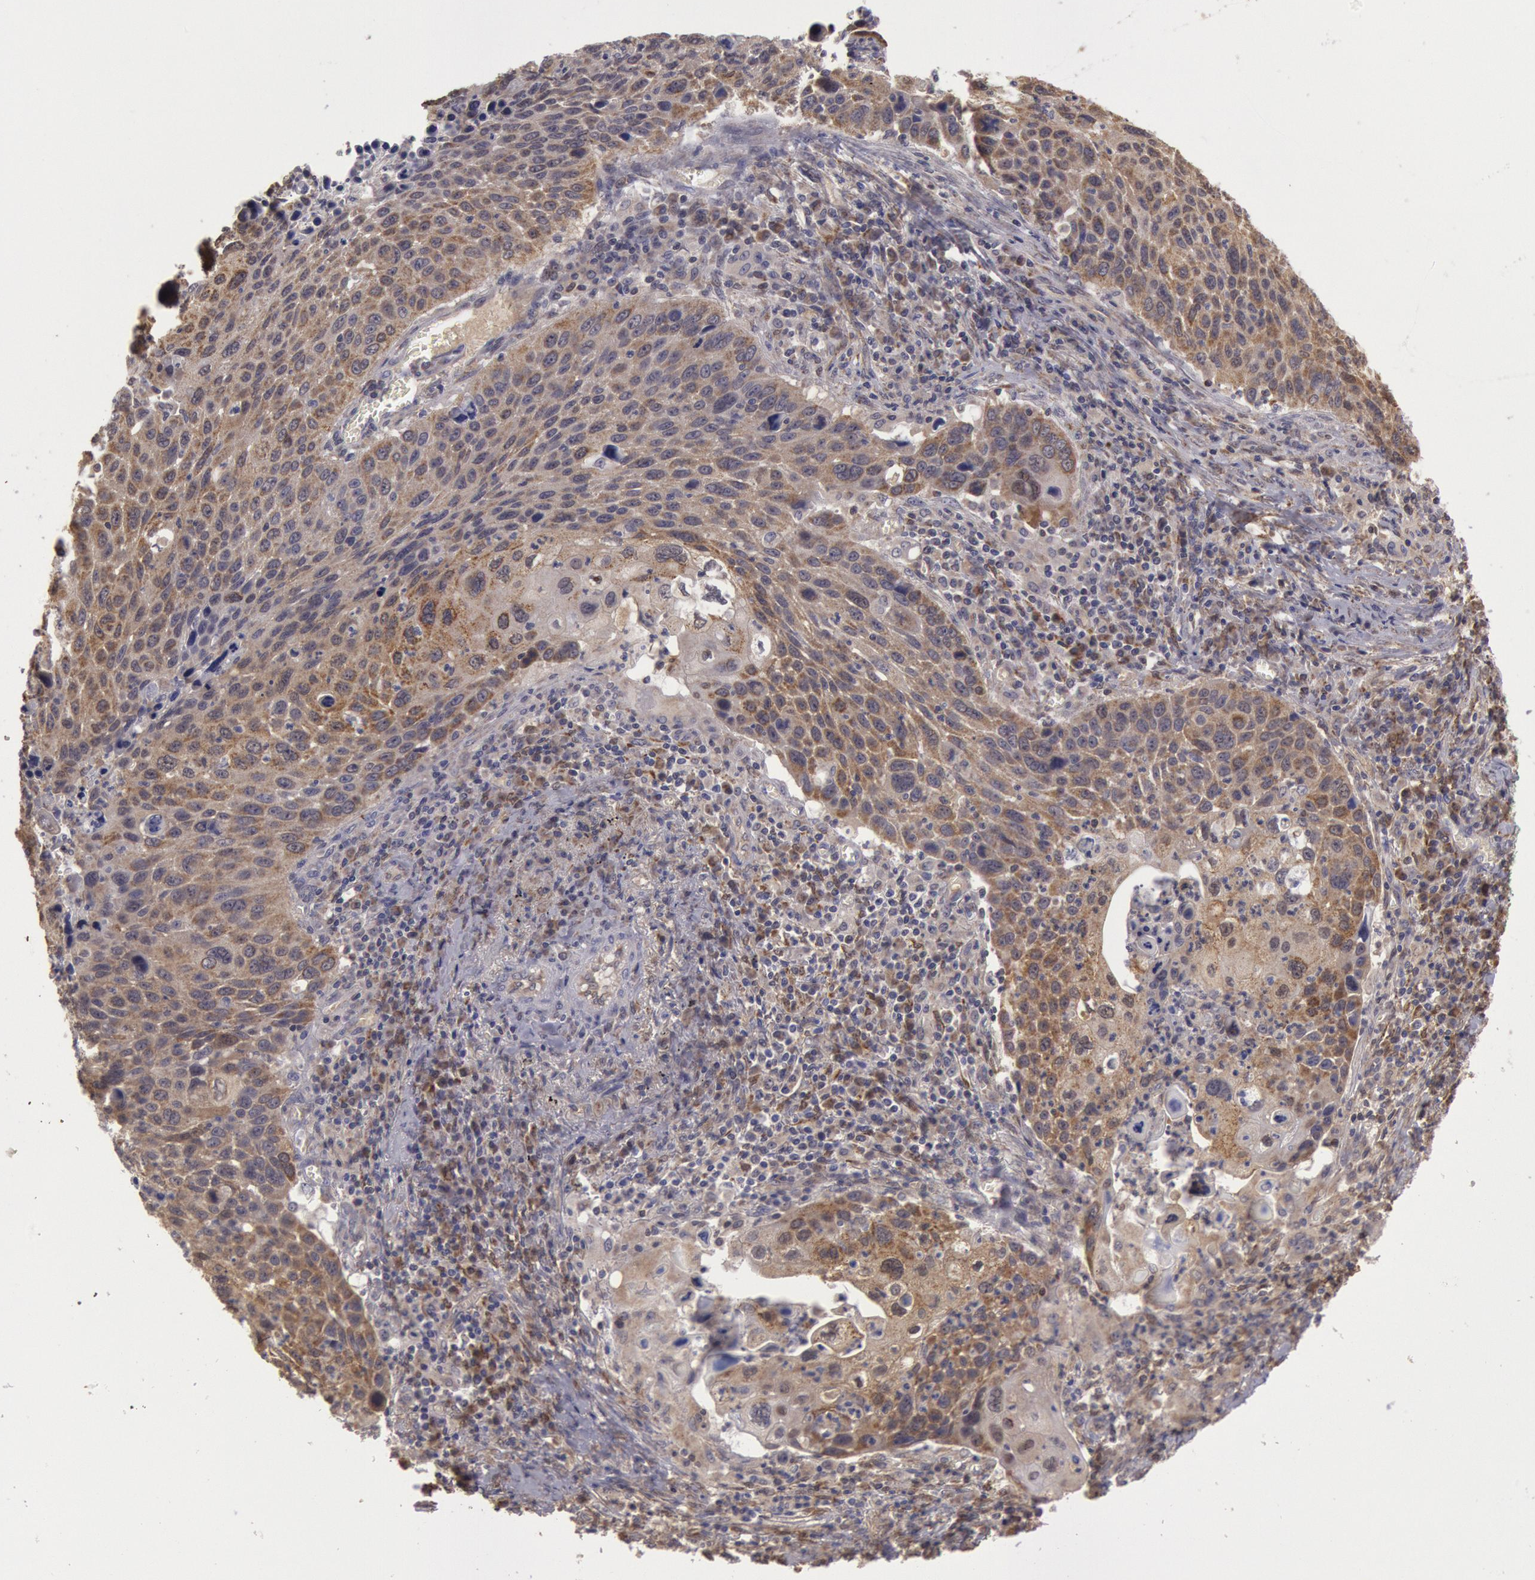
{"staining": {"intensity": "weak", "quantity": ">75%", "location": "cytoplasmic/membranous"}, "tissue": "lung cancer", "cell_type": "Tumor cells", "image_type": "cancer", "snomed": [{"axis": "morphology", "description": "Squamous cell carcinoma, NOS"}, {"axis": "topography", "description": "Lung"}], "caption": "A low amount of weak cytoplasmic/membranous positivity is seen in about >75% of tumor cells in squamous cell carcinoma (lung) tissue.", "gene": "MPST", "patient": {"sex": "male", "age": 68}}